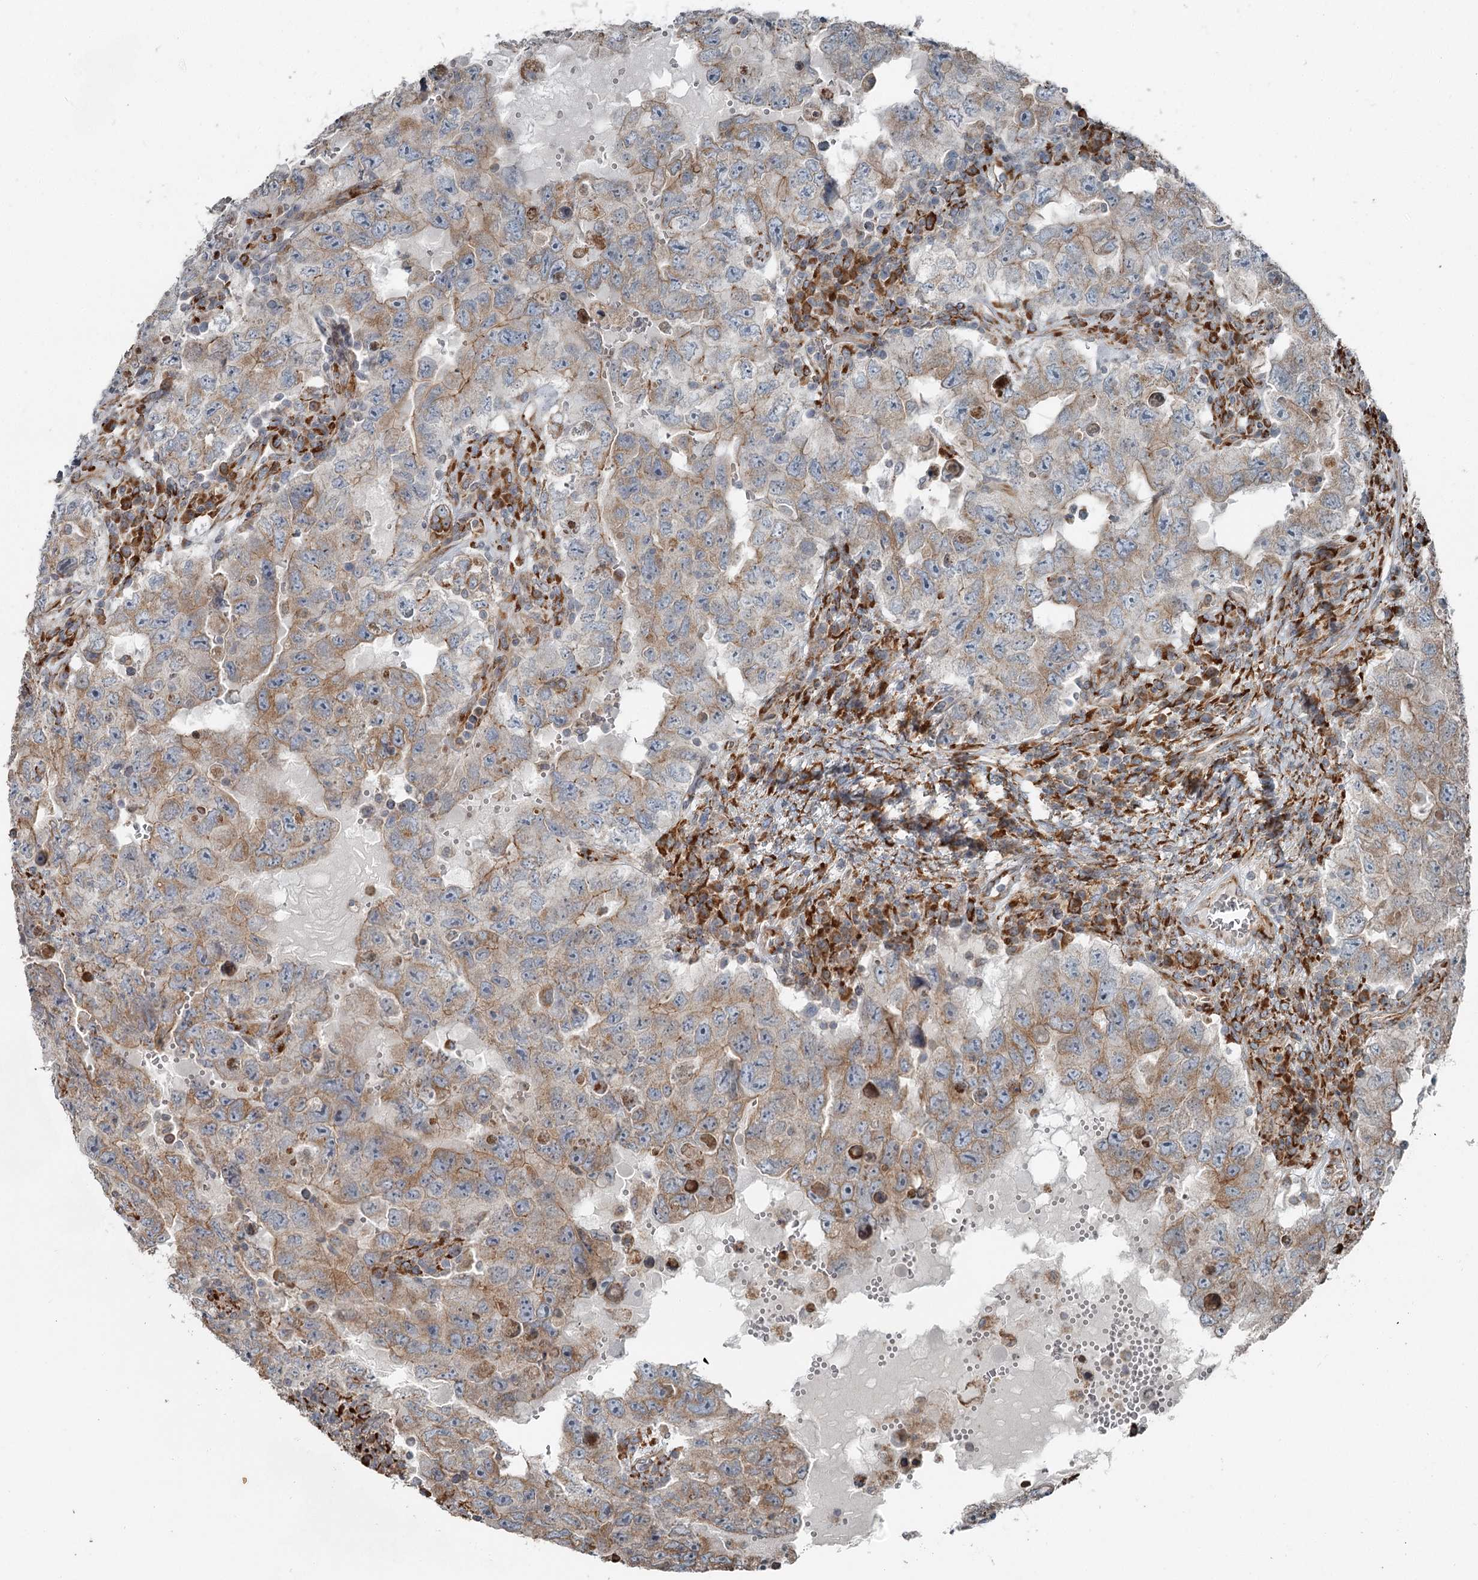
{"staining": {"intensity": "weak", "quantity": "25%-75%", "location": "cytoplasmic/membranous"}, "tissue": "testis cancer", "cell_type": "Tumor cells", "image_type": "cancer", "snomed": [{"axis": "morphology", "description": "Carcinoma, Embryonal, NOS"}, {"axis": "topography", "description": "Testis"}], "caption": "This image reveals testis embryonal carcinoma stained with immunohistochemistry (IHC) to label a protein in brown. The cytoplasmic/membranous of tumor cells show weak positivity for the protein. Nuclei are counter-stained blue.", "gene": "RASSF8", "patient": {"sex": "male", "age": 26}}